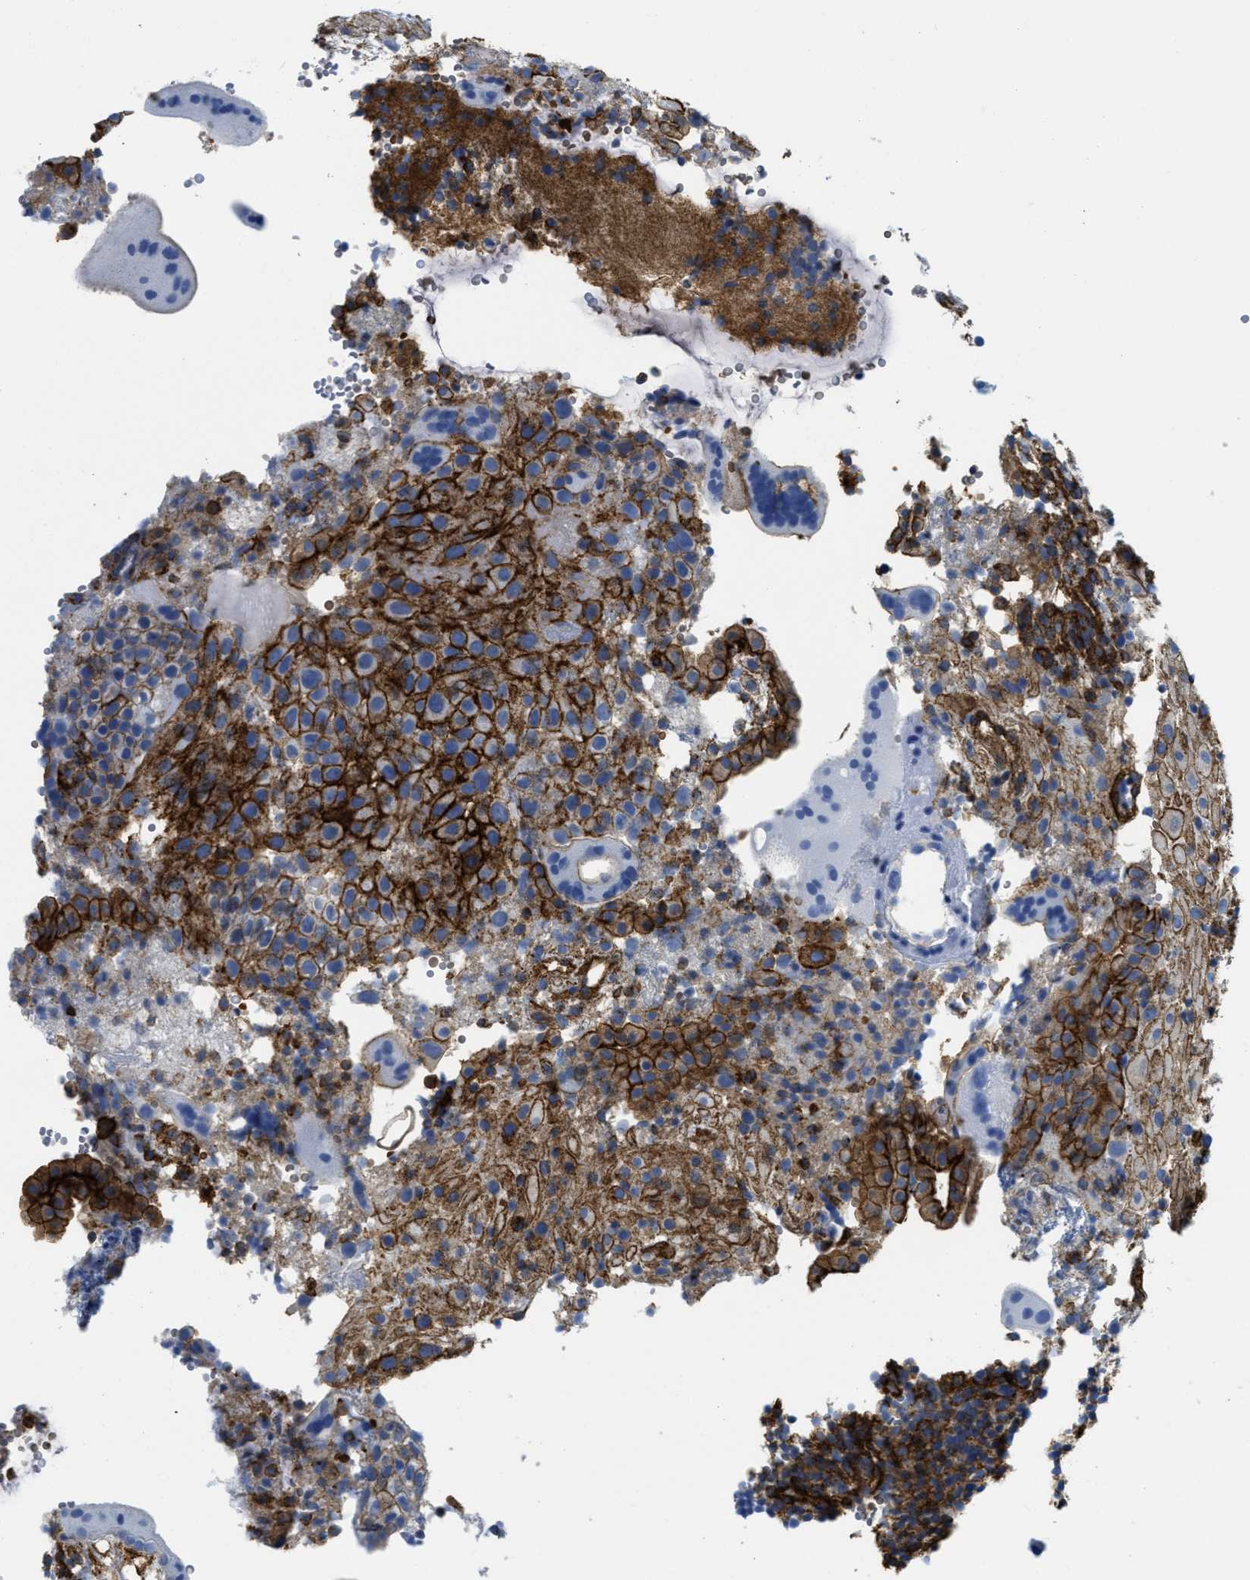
{"staining": {"intensity": "strong", "quantity": ">75%", "location": "cytoplasmic/membranous"}, "tissue": "placenta", "cell_type": "Decidual cells", "image_type": "normal", "snomed": [{"axis": "morphology", "description": "Normal tissue, NOS"}, {"axis": "topography", "description": "Placenta"}], "caption": "Protein expression by immunohistochemistry (IHC) reveals strong cytoplasmic/membranous expression in approximately >75% of decidual cells in benign placenta.", "gene": "HIP1", "patient": {"sex": "female", "age": 18}}